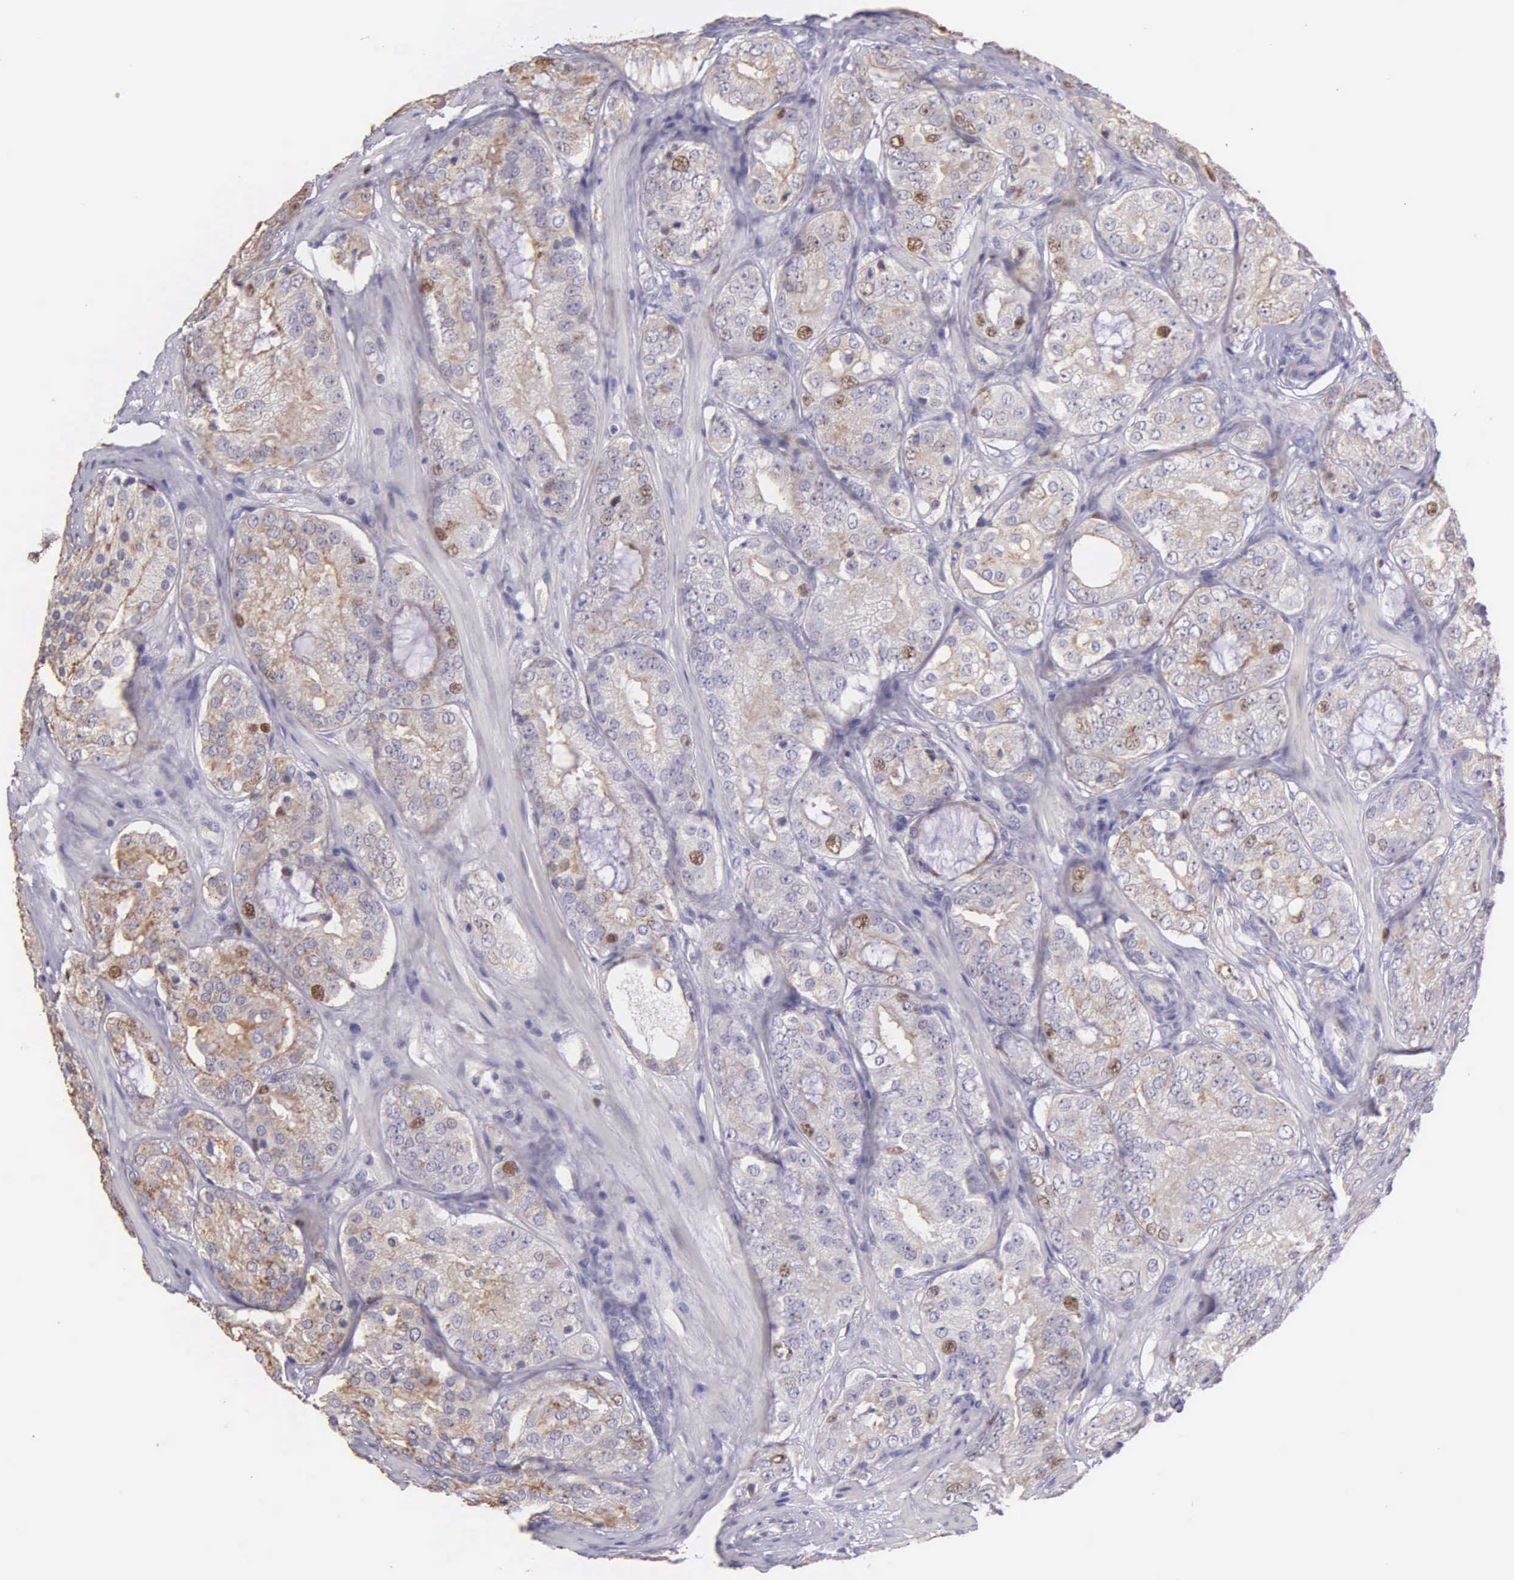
{"staining": {"intensity": "moderate", "quantity": "<25%", "location": "nuclear"}, "tissue": "prostate cancer", "cell_type": "Tumor cells", "image_type": "cancer", "snomed": [{"axis": "morphology", "description": "Adenocarcinoma, Medium grade"}, {"axis": "topography", "description": "Prostate"}], "caption": "The histopathology image demonstrates staining of prostate adenocarcinoma (medium-grade), revealing moderate nuclear protein staining (brown color) within tumor cells. Using DAB (brown) and hematoxylin (blue) stains, captured at high magnification using brightfield microscopy.", "gene": "MCM5", "patient": {"sex": "male", "age": 60}}